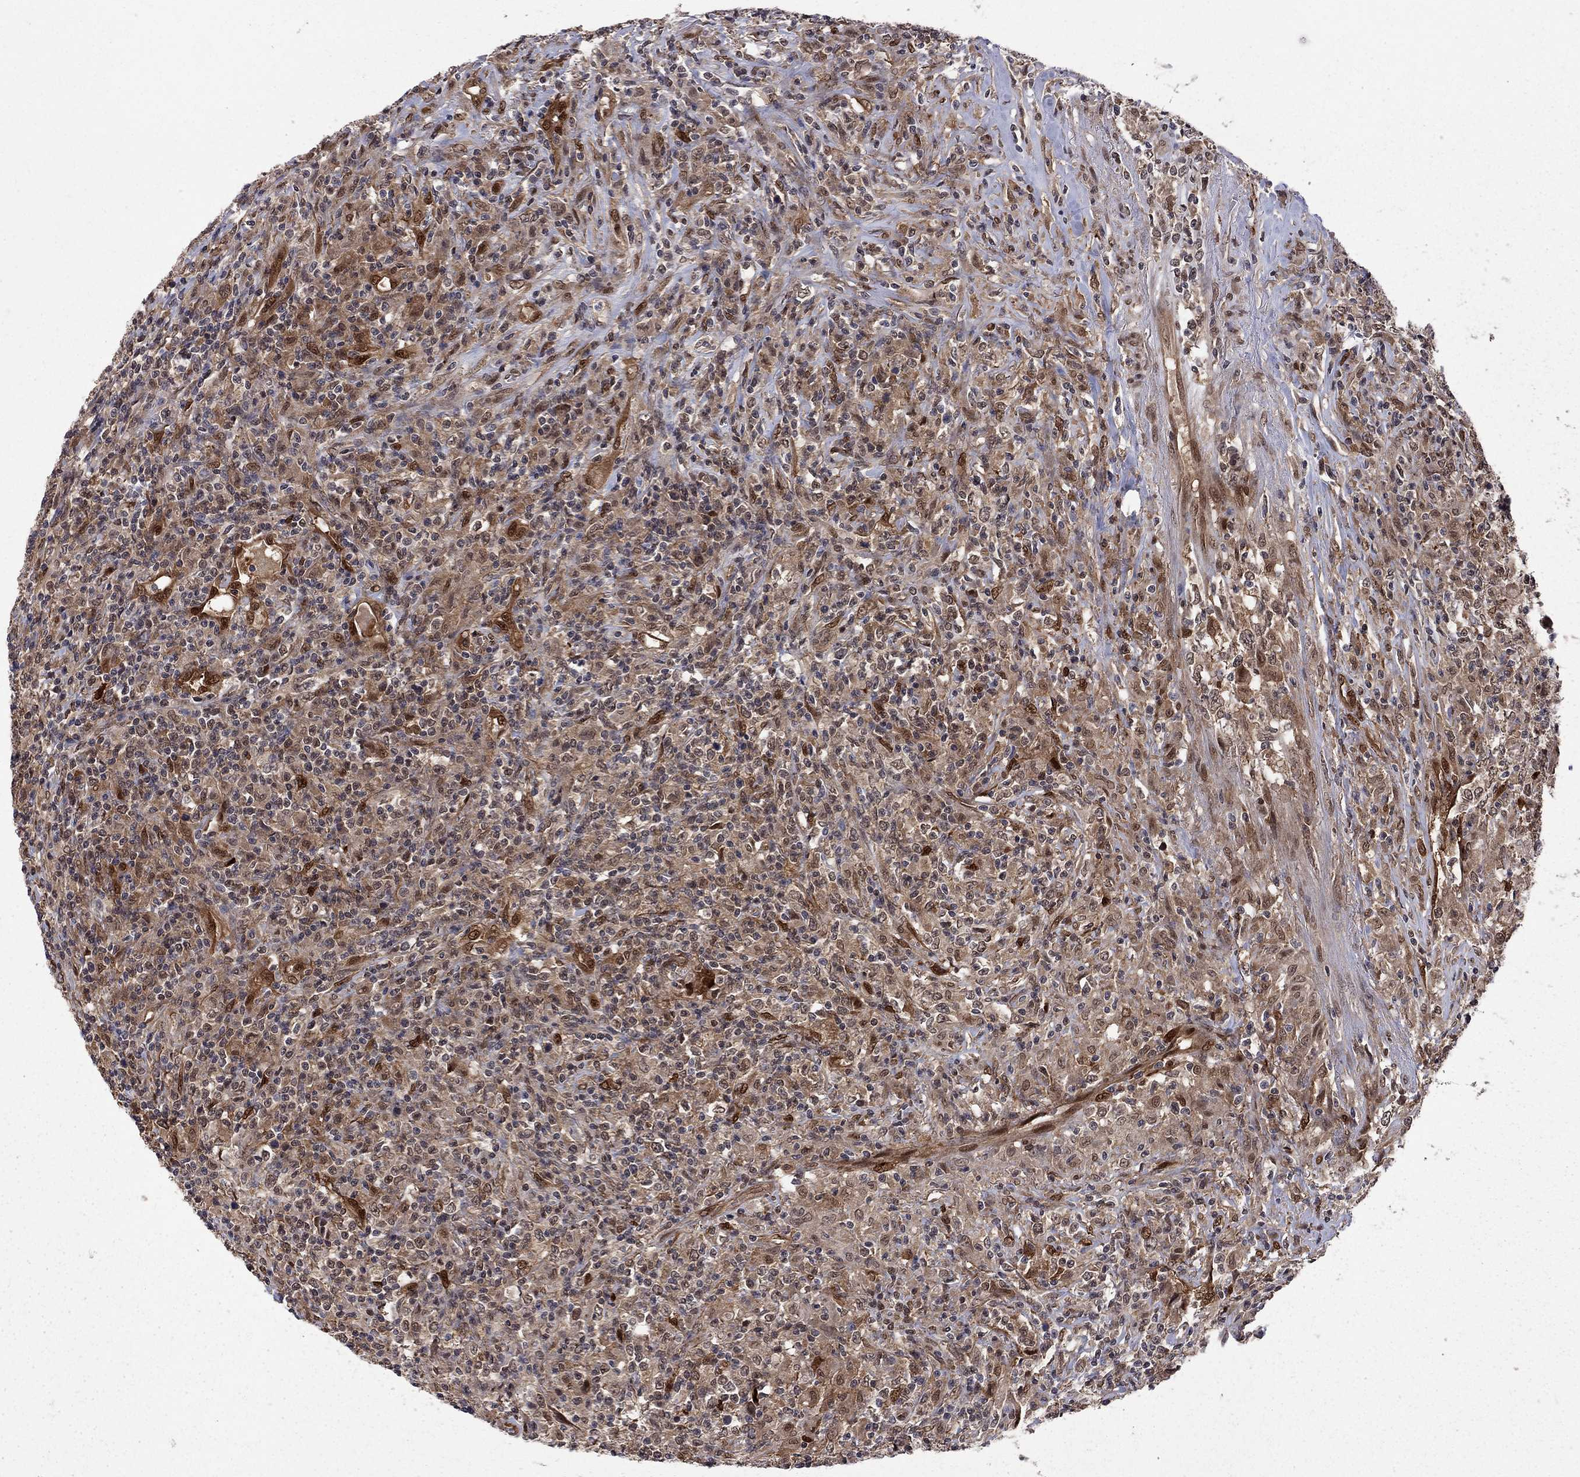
{"staining": {"intensity": "moderate", "quantity": ">75%", "location": "cytoplasmic/membranous"}, "tissue": "lymphoma", "cell_type": "Tumor cells", "image_type": "cancer", "snomed": [{"axis": "morphology", "description": "Malignant lymphoma, non-Hodgkin's type, High grade"}, {"axis": "topography", "description": "Lung"}], "caption": "A photomicrograph showing moderate cytoplasmic/membranous expression in approximately >75% of tumor cells in malignant lymphoma, non-Hodgkin's type (high-grade), as visualized by brown immunohistochemical staining.", "gene": "SAP30L", "patient": {"sex": "male", "age": 79}}